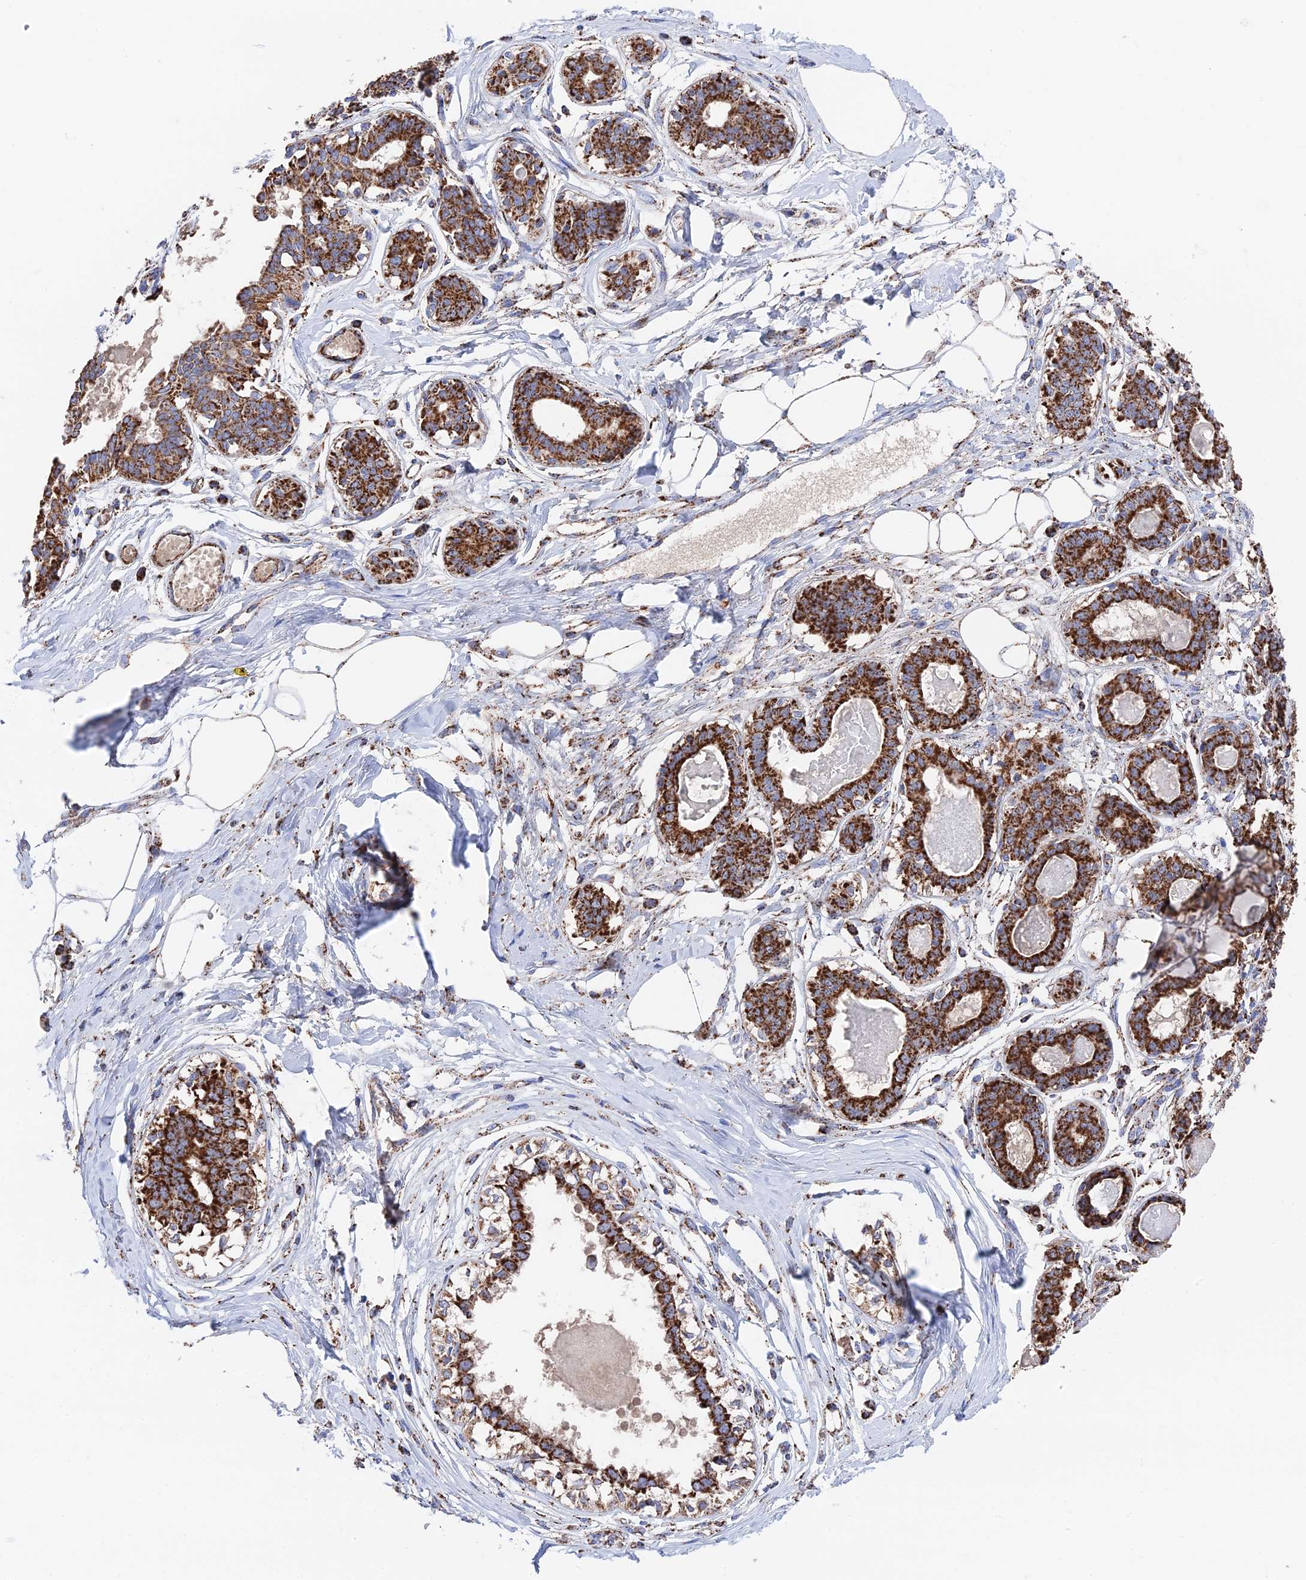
{"staining": {"intensity": "moderate", "quantity": ">75%", "location": "cytoplasmic/membranous"}, "tissue": "breast", "cell_type": "Adipocytes", "image_type": "normal", "snomed": [{"axis": "morphology", "description": "Normal tissue, NOS"}, {"axis": "topography", "description": "Breast"}], "caption": "The photomicrograph reveals staining of unremarkable breast, revealing moderate cytoplasmic/membranous protein expression (brown color) within adipocytes. The staining was performed using DAB (3,3'-diaminobenzidine), with brown indicating positive protein expression. Nuclei are stained blue with hematoxylin.", "gene": "HAUS8", "patient": {"sex": "female", "age": 45}}